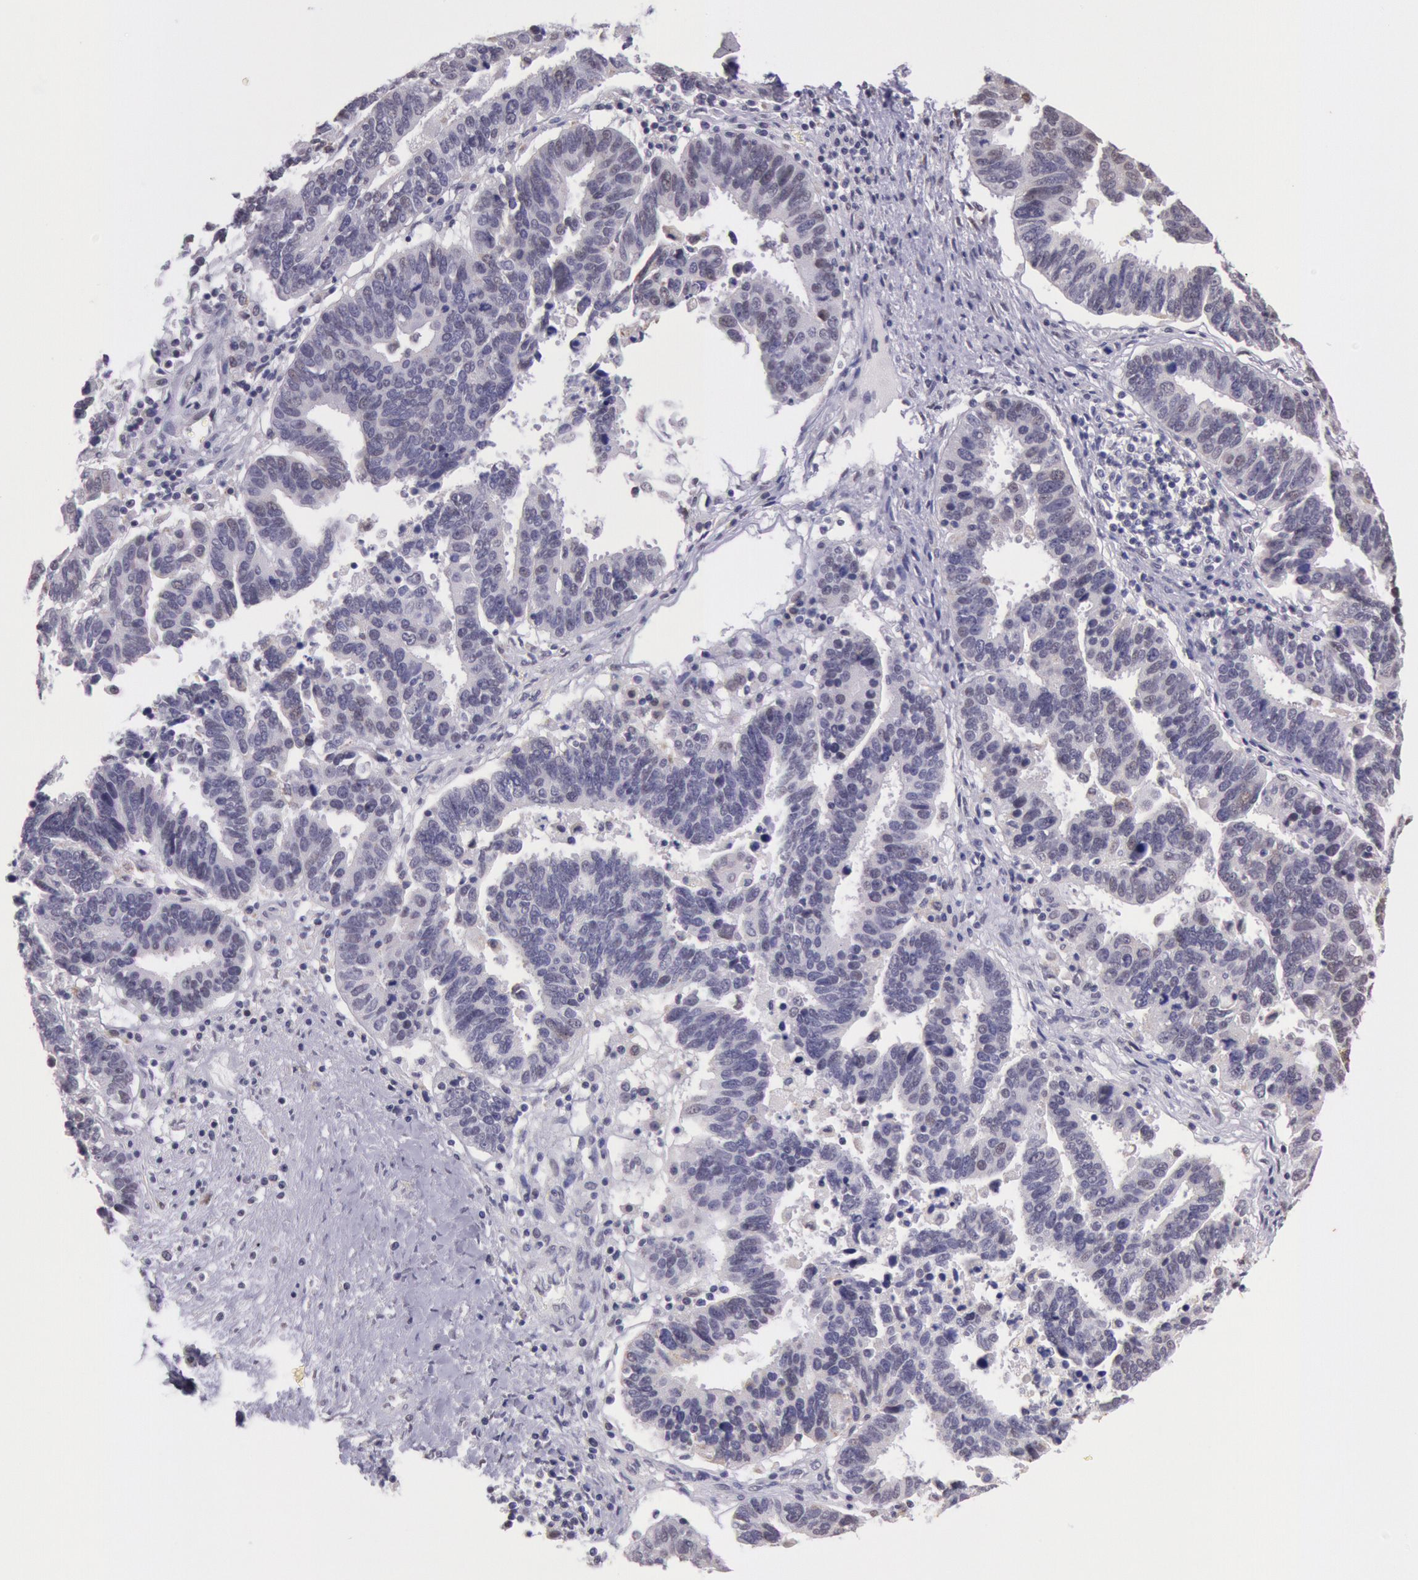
{"staining": {"intensity": "weak", "quantity": "<25%", "location": "cytoplasmic/membranous"}, "tissue": "ovarian cancer", "cell_type": "Tumor cells", "image_type": "cancer", "snomed": [{"axis": "morphology", "description": "Carcinoma, endometroid"}, {"axis": "morphology", "description": "Cystadenocarcinoma, serous, NOS"}, {"axis": "topography", "description": "Ovary"}], "caption": "DAB (3,3'-diaminobenzidine) immunohistochemical staining of endometroid carcinoma (ovarian) demonstrates no significant expression in tumor cells. (IHC, brightfield microscopy, high magnification).", "gene": "FRMD6", "patient": {"sex": "female", "age": 45}}